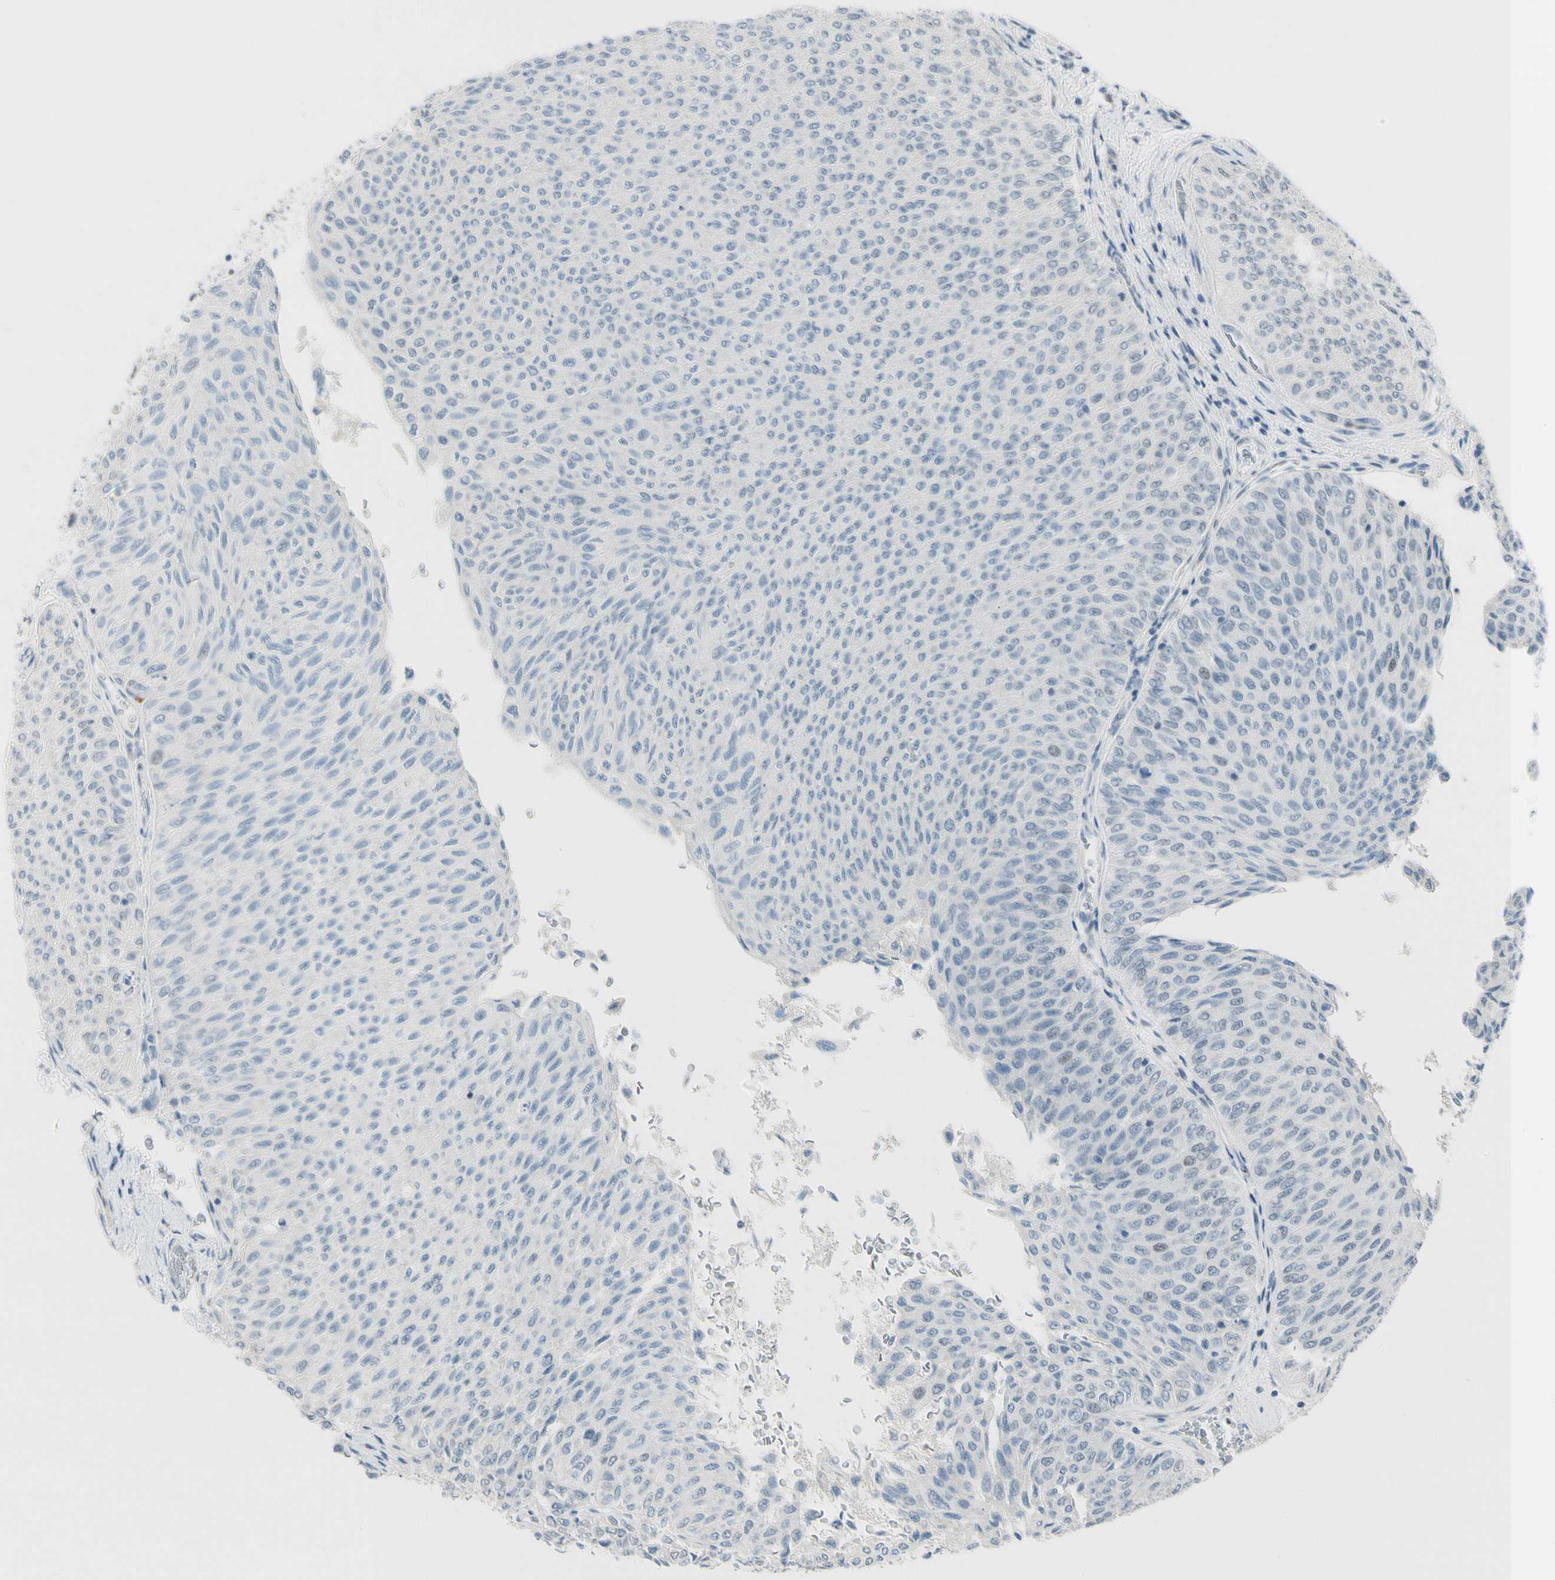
{"staining": {"intensity": "negative", "quantity": "none", "location": "none"}, "tissue": "urothelial cancer", "cell_type": "Tumor cells", "image_type": "cancer", "snomed": [{"axis": "morphology", "description": "Urothelial carcinoma, Low grade"}, {"axis": "topography", "description": "Urinary bladder"}], "caption": "Immunohistochemistry image of human urothelial cancer stained for a protein (brown), which exhibits no expression in tumor cells.", "gene": "B4GALNT1", "patient": {"sex": "male", "age": 78}}